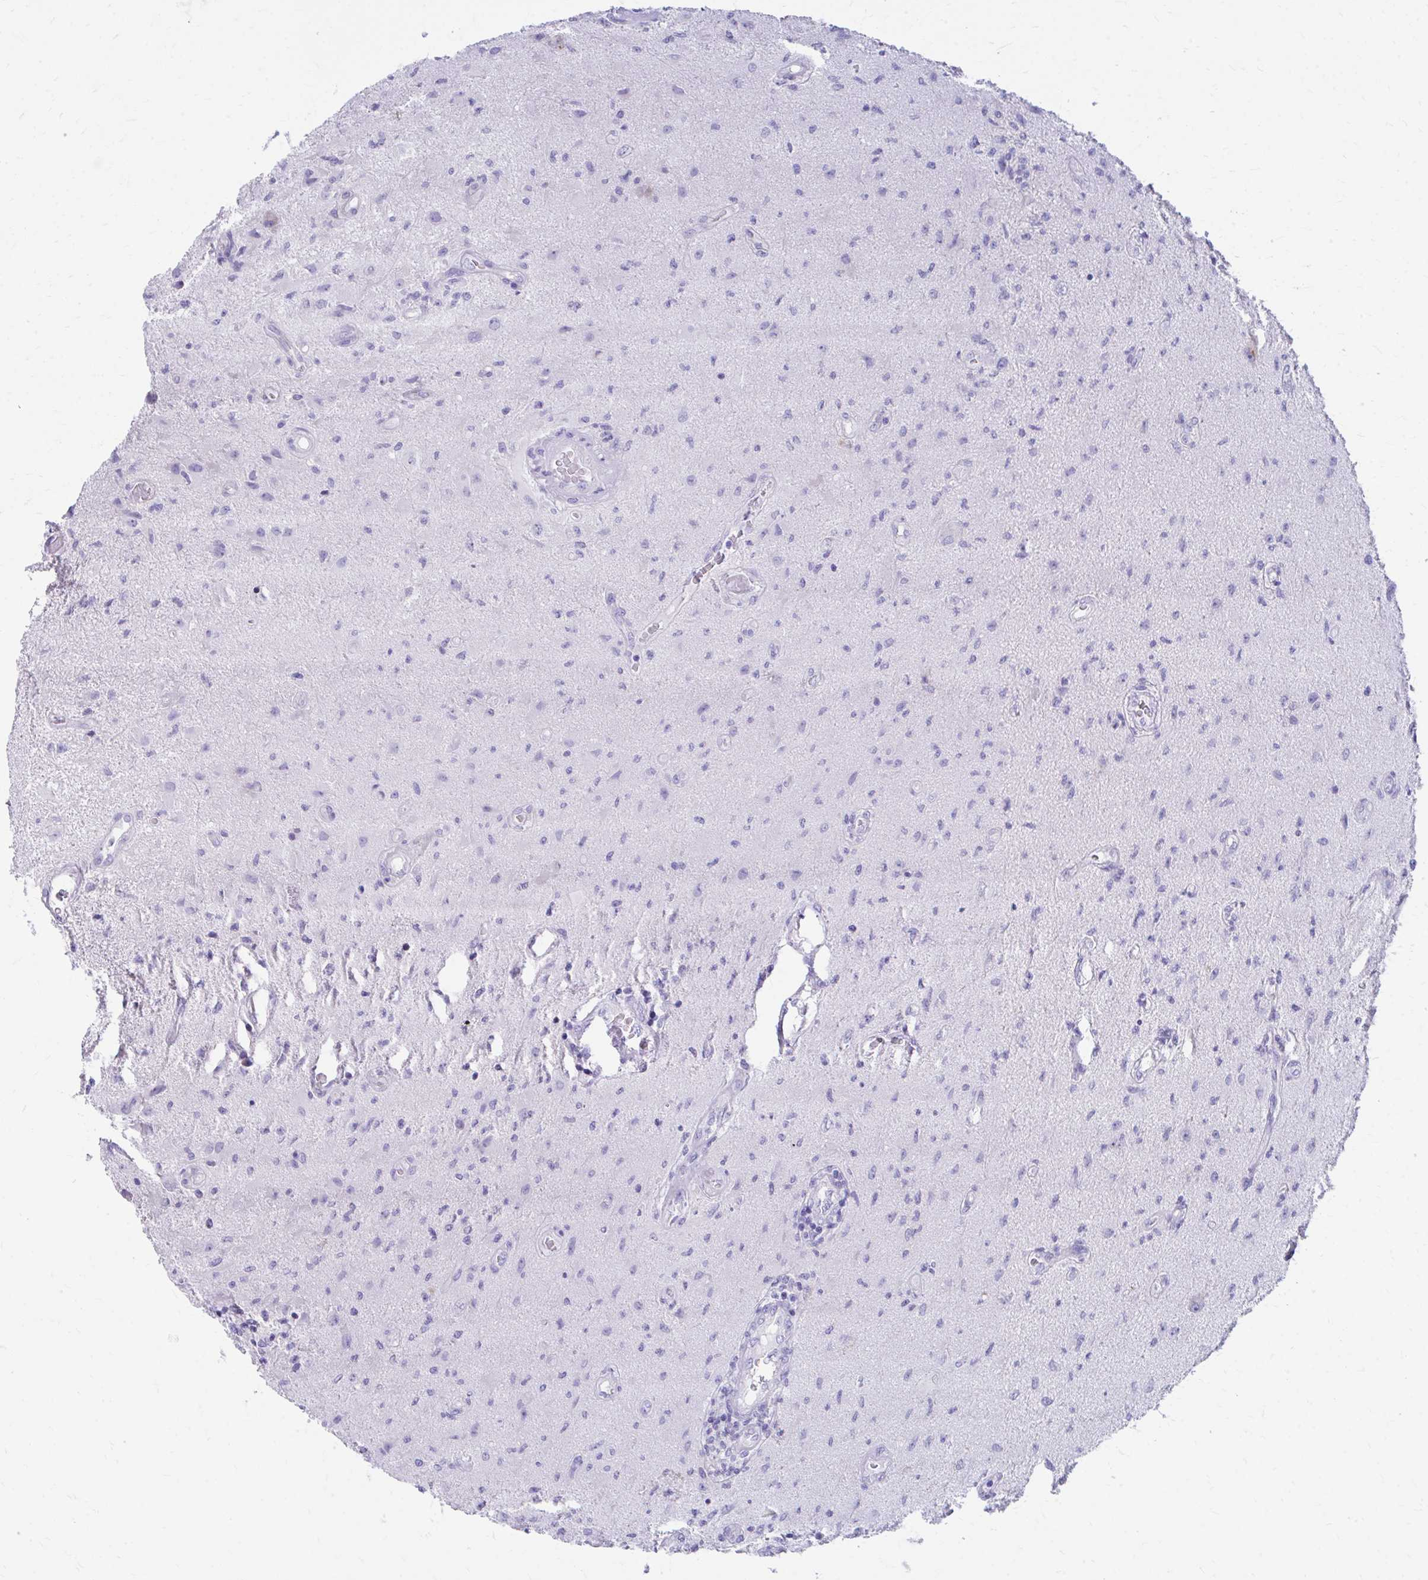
{"staining": {"intensity": "negative", "quantity": "none", "location": "none"}, "tissue": "glioma", "cell_type": "Tumor cells", "image_type": "cancer", "snomed": [{"axis": "morphology", "description": "Glioma, malignant, High grade"}, {"axis": "topography", "description": "Brain"}], "caption": "Malignant glioma (high-grade) was stained to show a protein in brown. There is no significant staining in tumor cells. (Brightfield microscopy of DAB IHC at high magnification).", "gene": "KRIT1", "patient": {"sex": "male", "age": 67}}